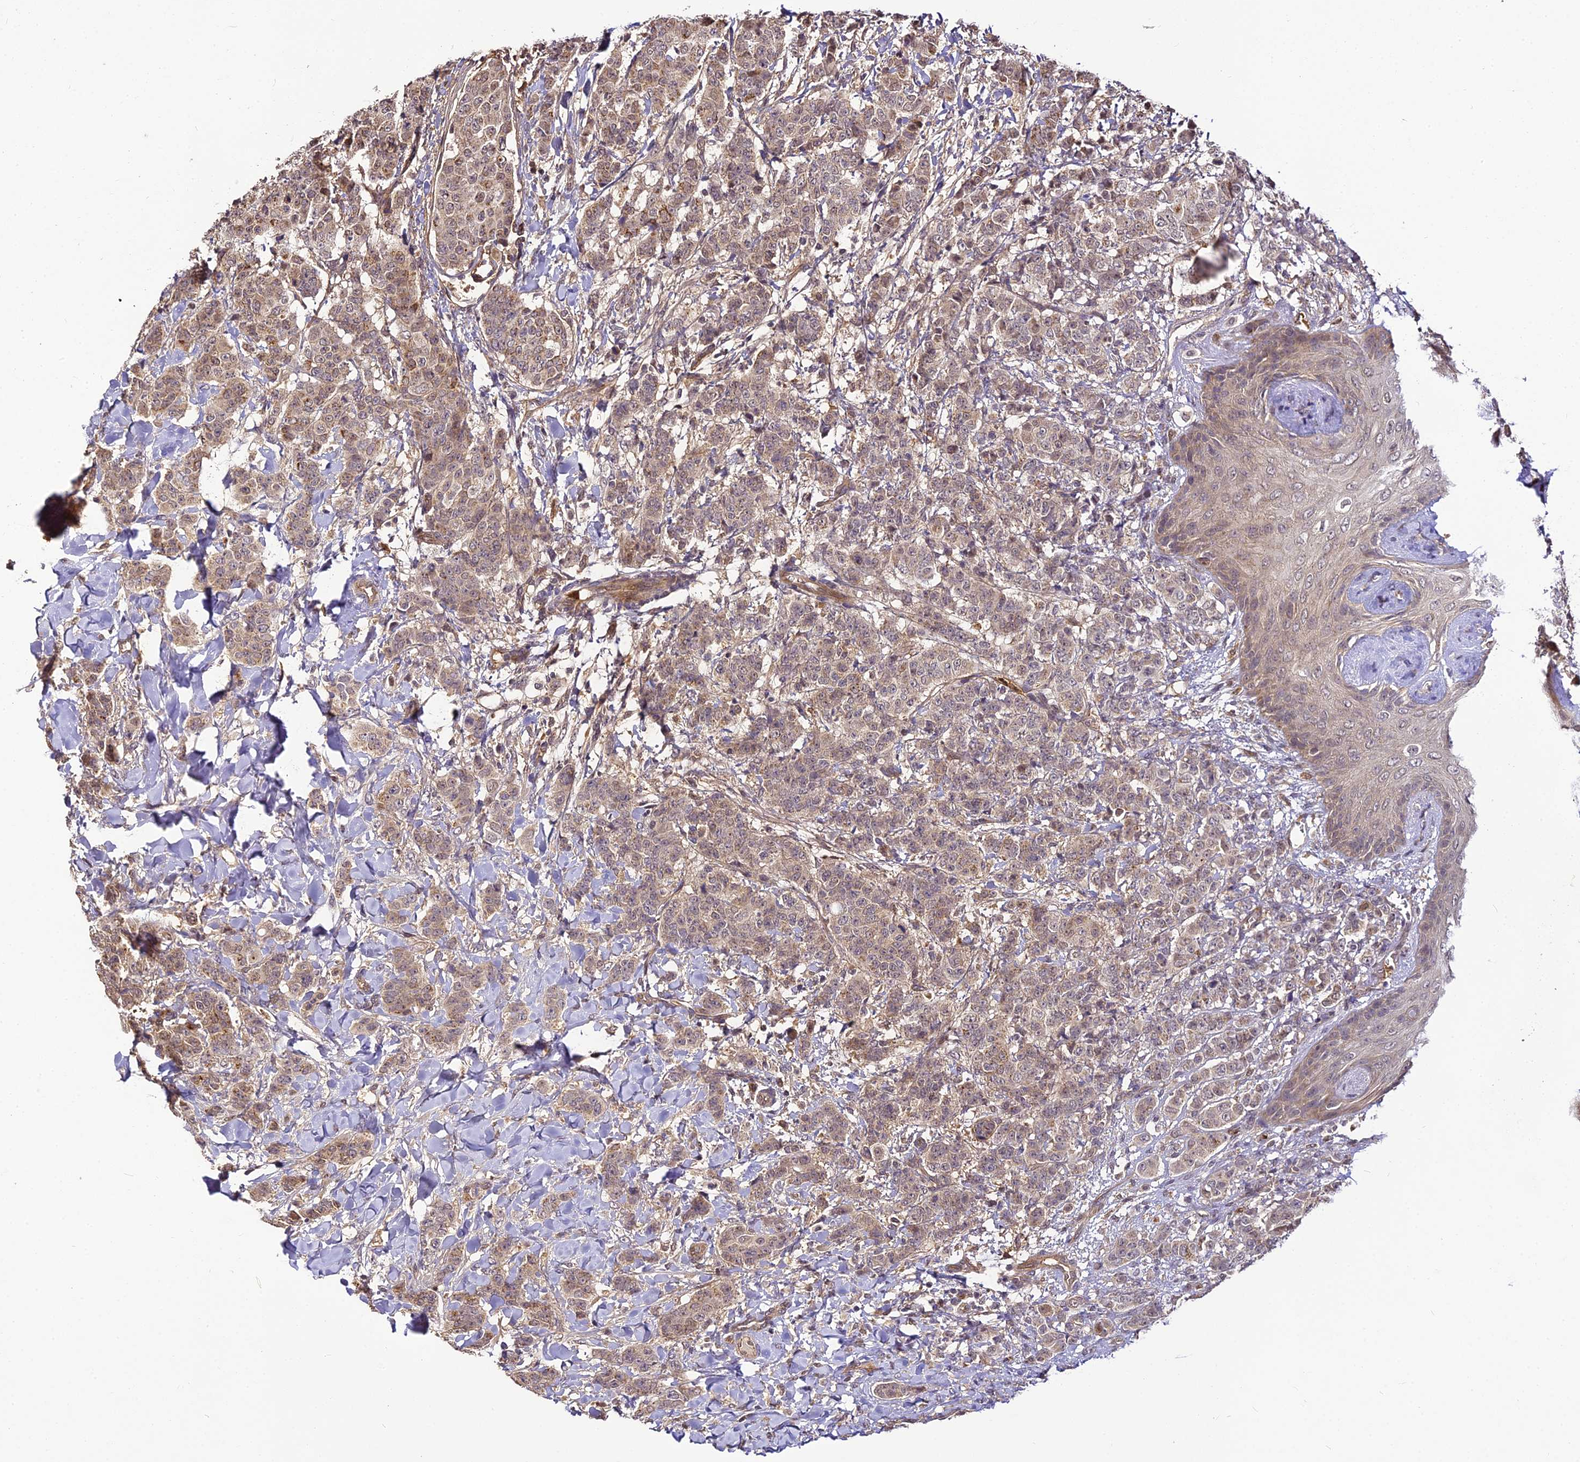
{"staining": {"intensity": "weak", "quantity": "25%-75%", "location": "cytoplasmic/membranous"}, "tissue": "breast cancer", "cell_type": "Tumor cells", "image_type": "cancer", "snomed": [{"axis": "morphology", "description": "Duct carcinoma"}, {"axis": "topography", "description": "Breast"}], "caption": "Tumor cells show weak cytoplasmic/membranous positivity in about 25%-75% of cells in breast cancer (intraductal carcinoma). Using DAB (brown) and hematoxylin (blue) stains, captured at high magnification using brightfield microscopy.", "gene": "BCDIN3D", "patient": {"sex": "female", "age": 40}}